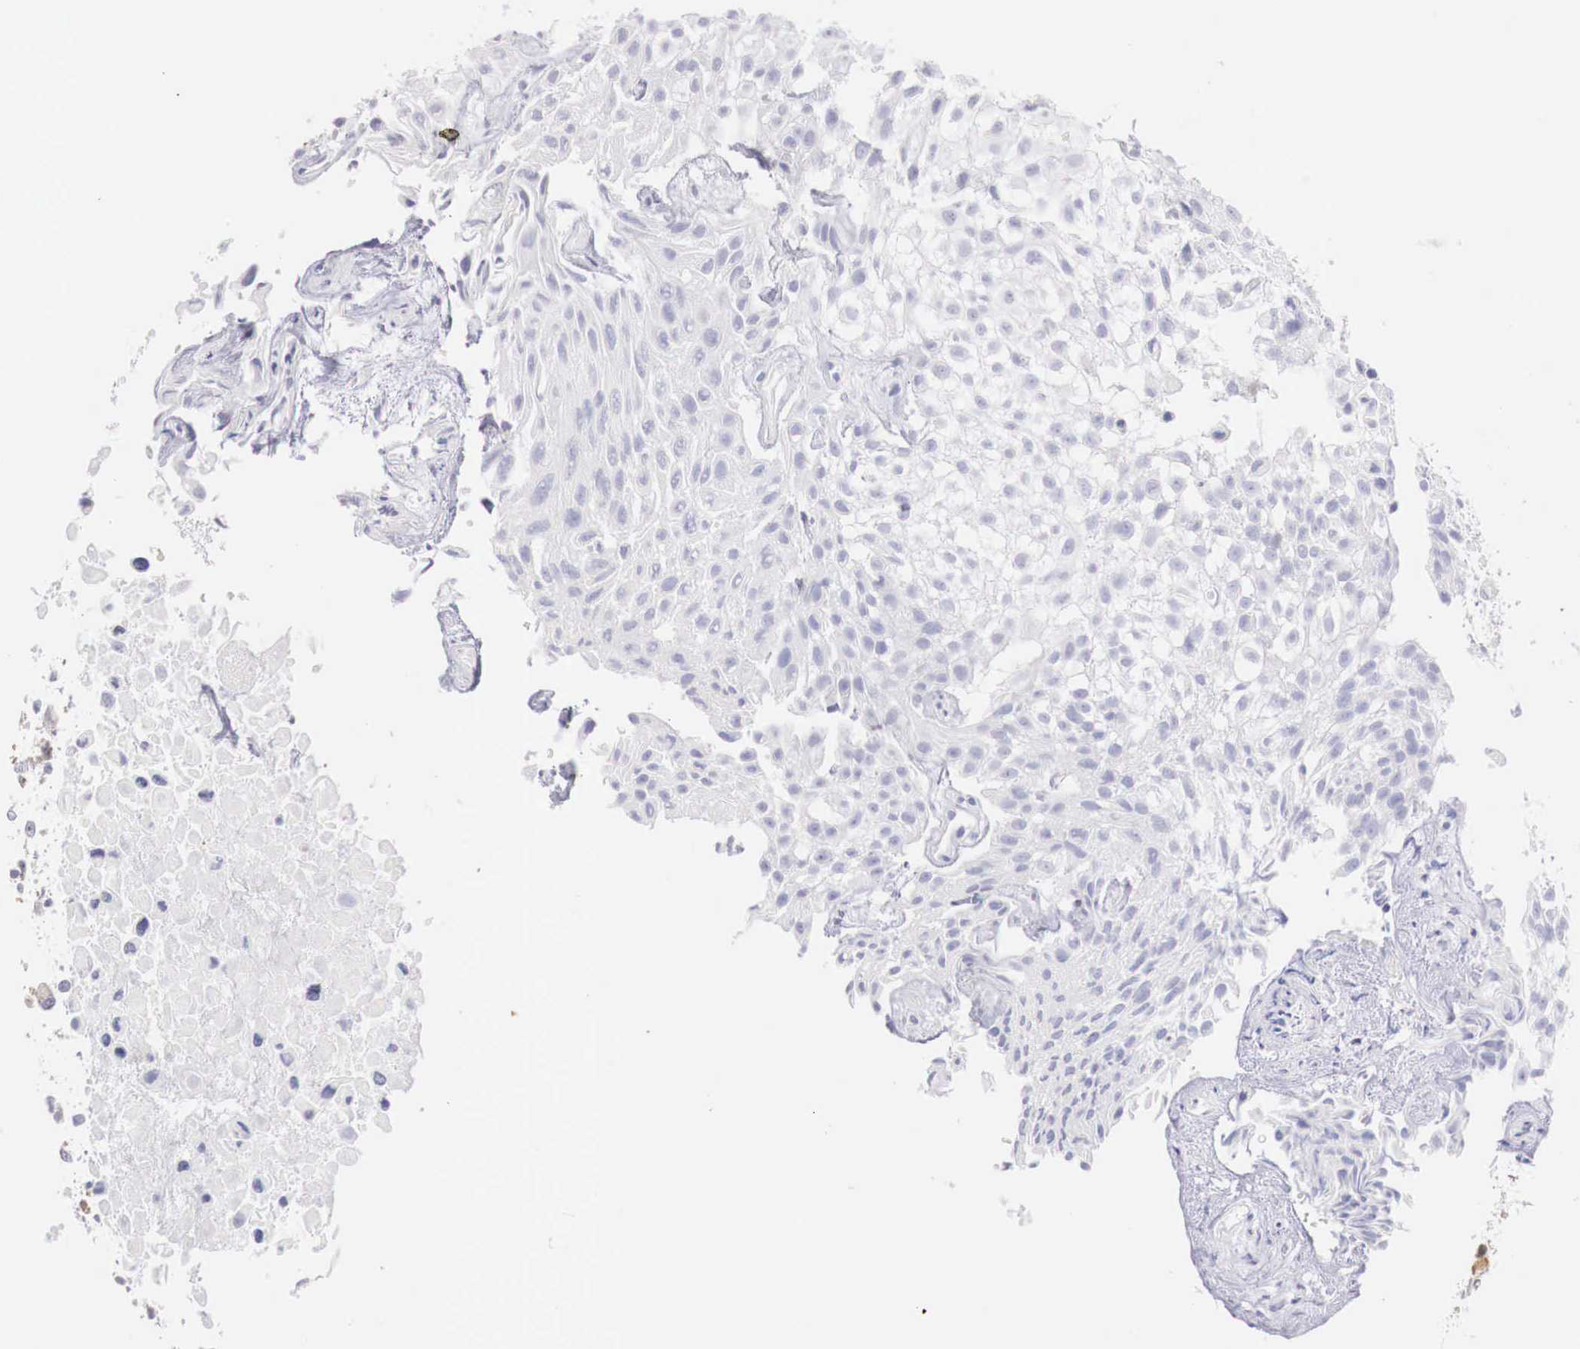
{"staining": {"intensity": "negative", "quantity": "none", "location": "none"}, "tissue": "urothelial cancer", "cell_type": "Tumor cells", "image_type": "cancer", "snomed": [{"axis": "morphology", "description": "Urothelial carcinoma, High grade"}, {"axis": "topography", "description": "Urinary bladder"}], "caption": "Immunohistochemical staining of human urothelial carcinoma (high-grade) exhibits no significant positivity in tumor cells. (DAB (3,3'-diaminobenzidine) immunohistochemistry (IHC), high magnification).", "gene": "RENBP", "patient": {"sex": "male", "age": 56}}